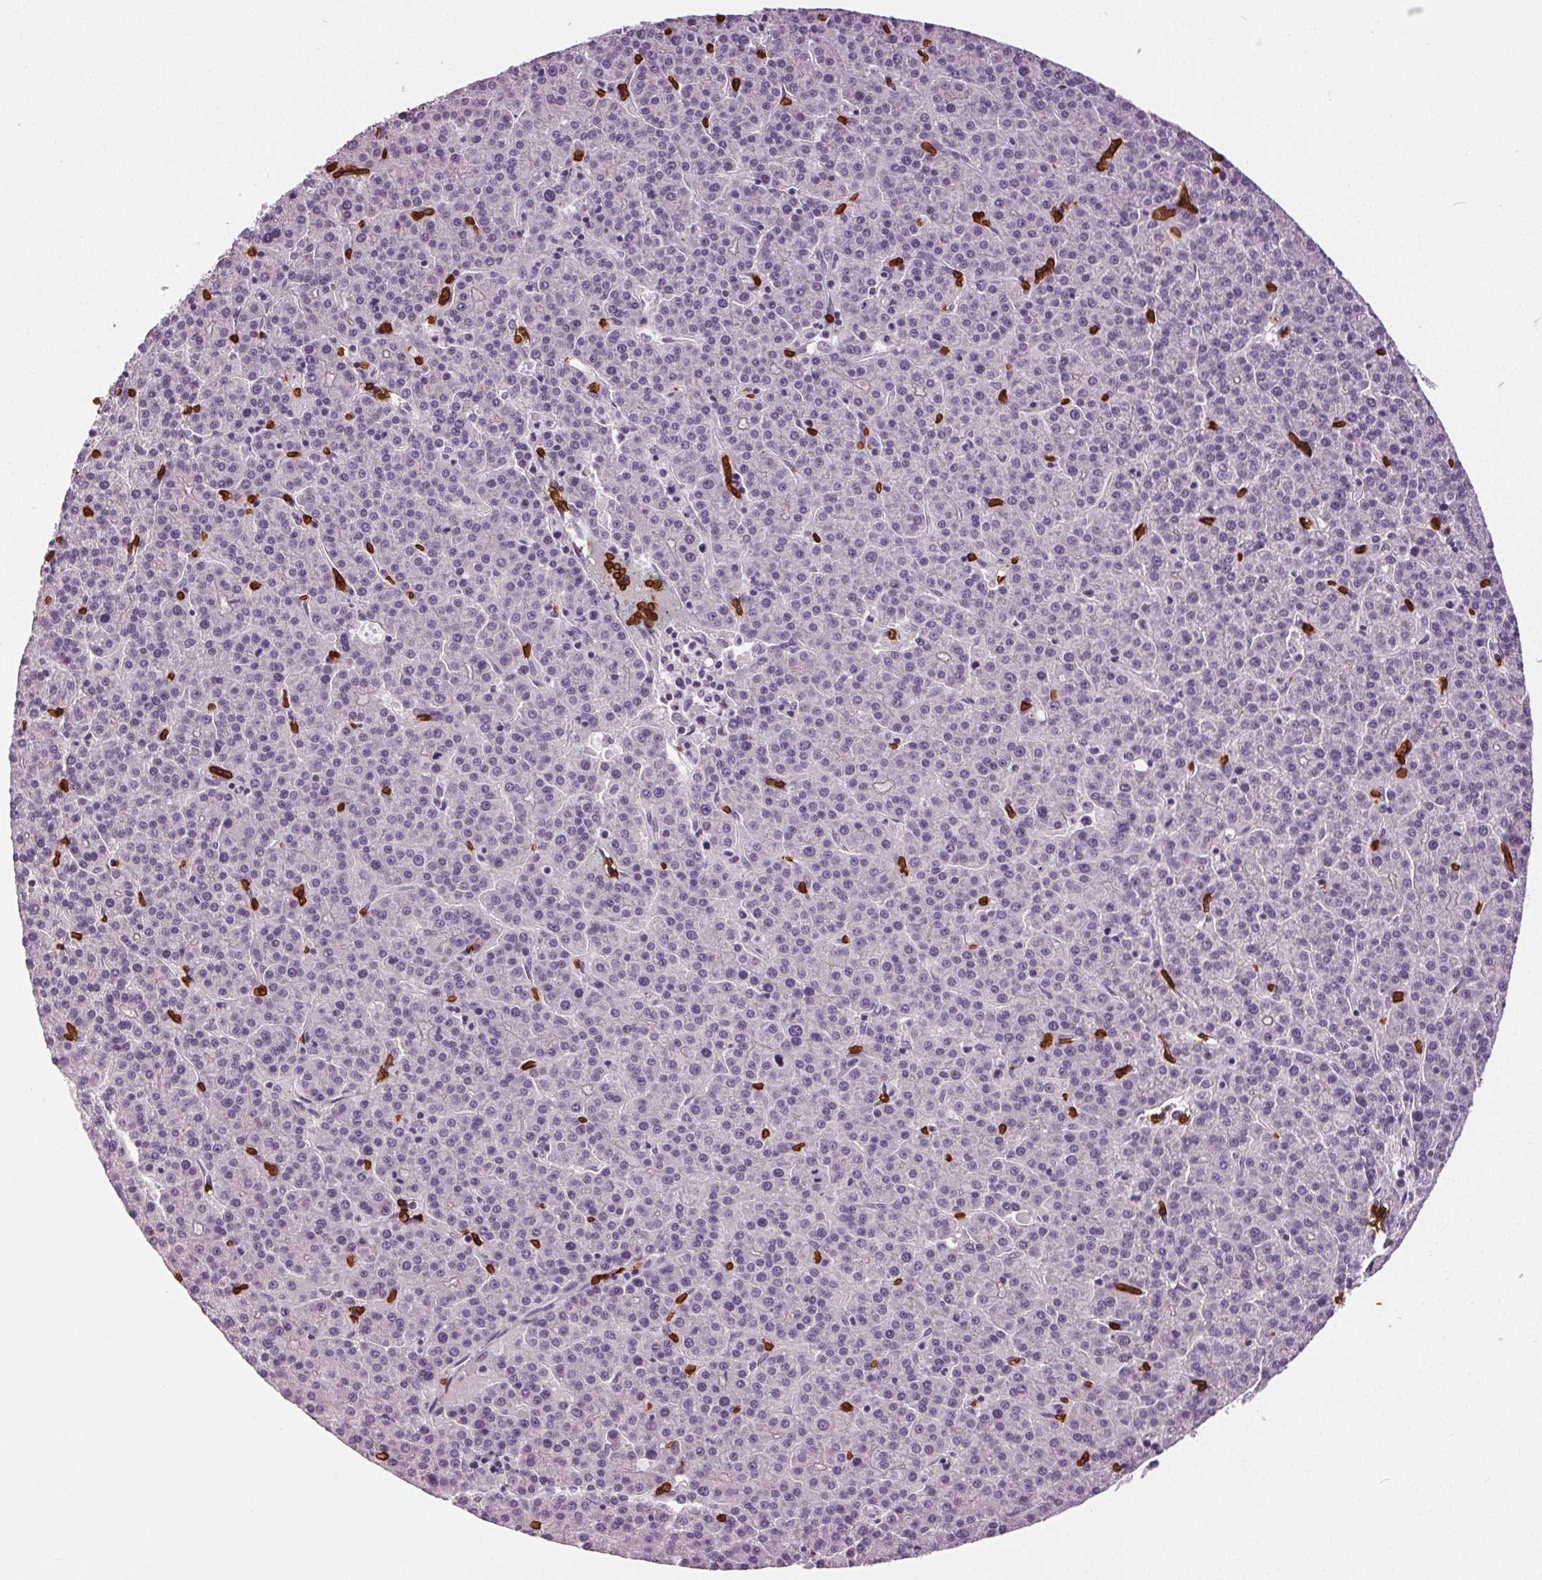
{"staining": {"intensity": "negative", "quantity": "none", "location": "none"}, "tissue": "liver cancer", "cell_type": "Tumor cells", "image_type": "cancer", "snomed": [{"axis": "morphology", "description": "Carcinoma, Hepatocellular, NOS"}, {"axis": "topography", "description": "Liver"}], "caption": "Immunohistochemistry (IHC) photomicrograph of hepatocellular carcinoma (liver) stained for a protein (brown), which displays no expression in tumor cells.", "gene": "SLC4A1", "patient": {"sex": "female", "age": 58}}